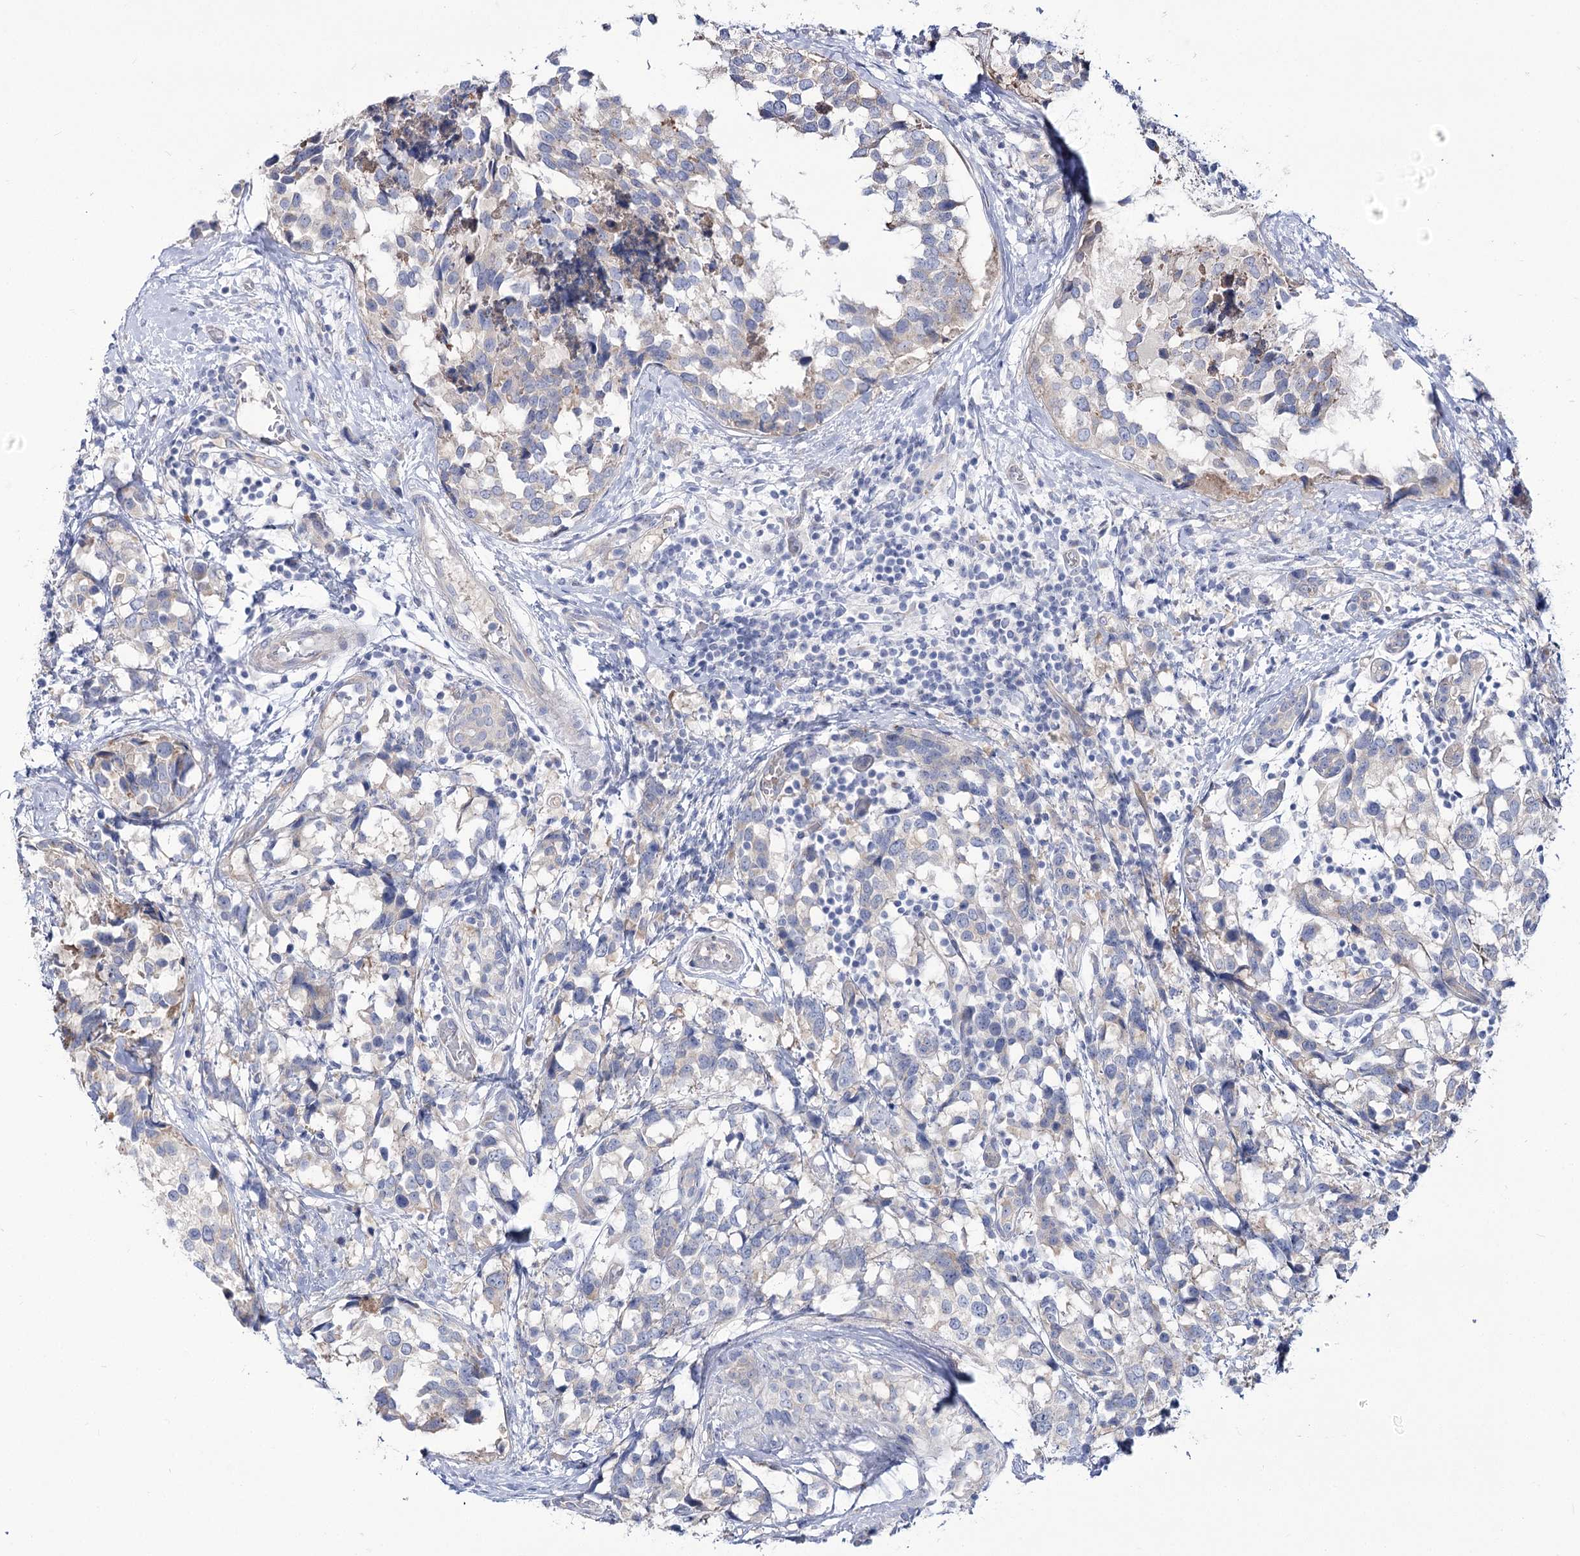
{"staining": {"intensity": "negative", "quantity": "none", "location": "none"}, "tissue": "breast cancer", "cell_type": "Tumor cells", "image_type": "cancer", "snomed": [{"axis": "morphology", "description": "Lobular carcinoma"}, {"axis": "topography", "description": "Breast"}], "caption": "Tumor cells show no significant protein staining in breast cancer. Nuclei are stained in blue.", "gene": "SUOX", "patient": {"sex": "female", "age": 59}}